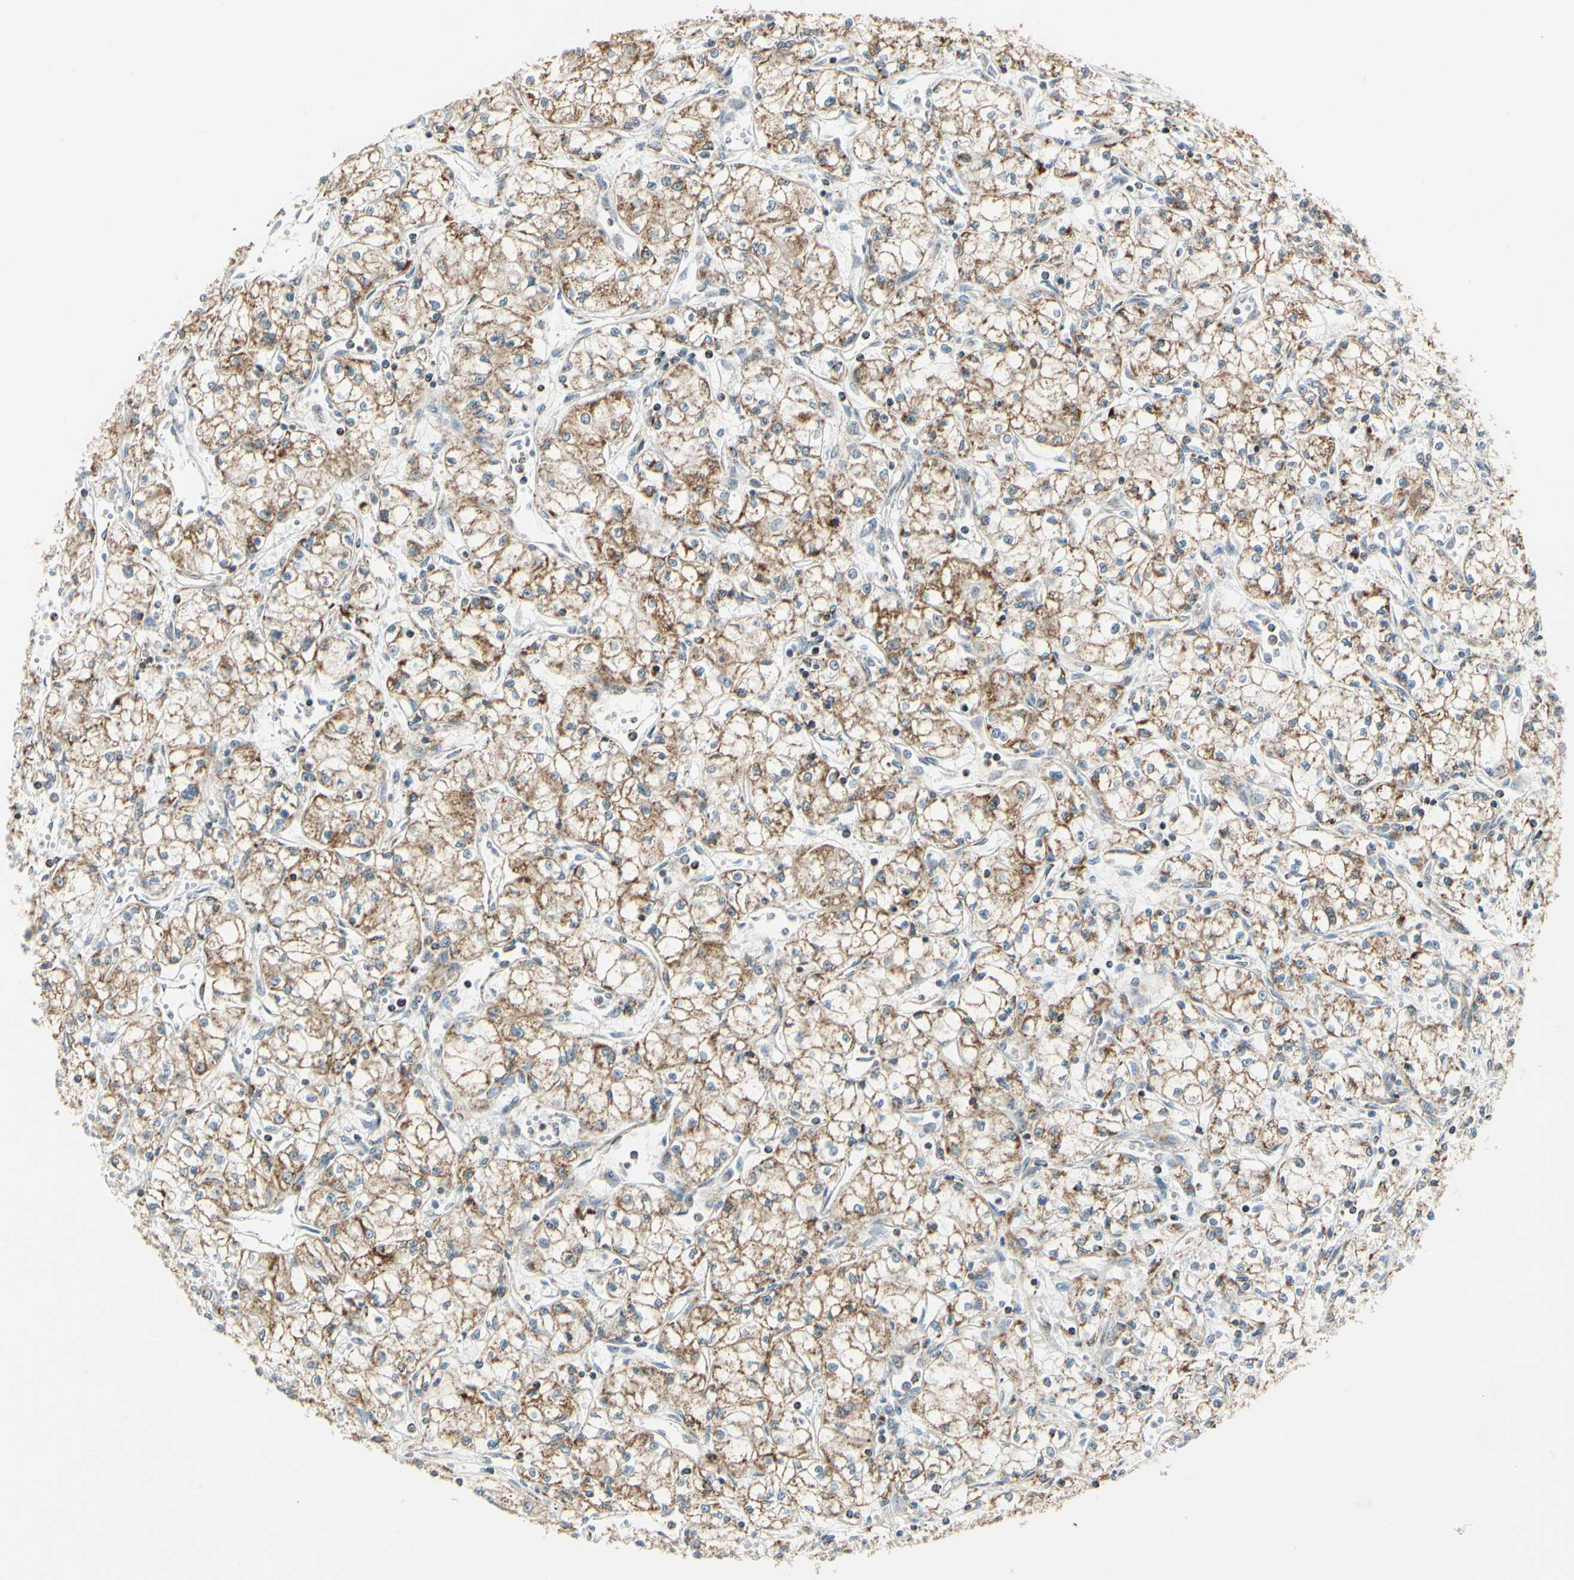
{"staining": {"intensity": "moderate", "quantity": ">75%", "location": "cytoplasmic/membranous"}, "tissue": "renal cancer", "cell_type": "Tumor cells", "image_type": "cancer", "snomed": [{"axis": "morphology", "description": "Normal tissue, NOS"}, {"axis": "morphology", "description": "Adenocarcinoma, NOS"}, {"axis": "topography", "description": "Kidney"}], "caption": "Immunohistochemistry (IHC) (DAB (3,3'-diaminobenzidine)) staining of renal cancer (adenocarcinoma) exhibits moderate cytoplasmic/membranous protein positivity in about >75% of tumor cells.", "gene": "ANKS6", "patient": {"sex": "male", "age": 59}}